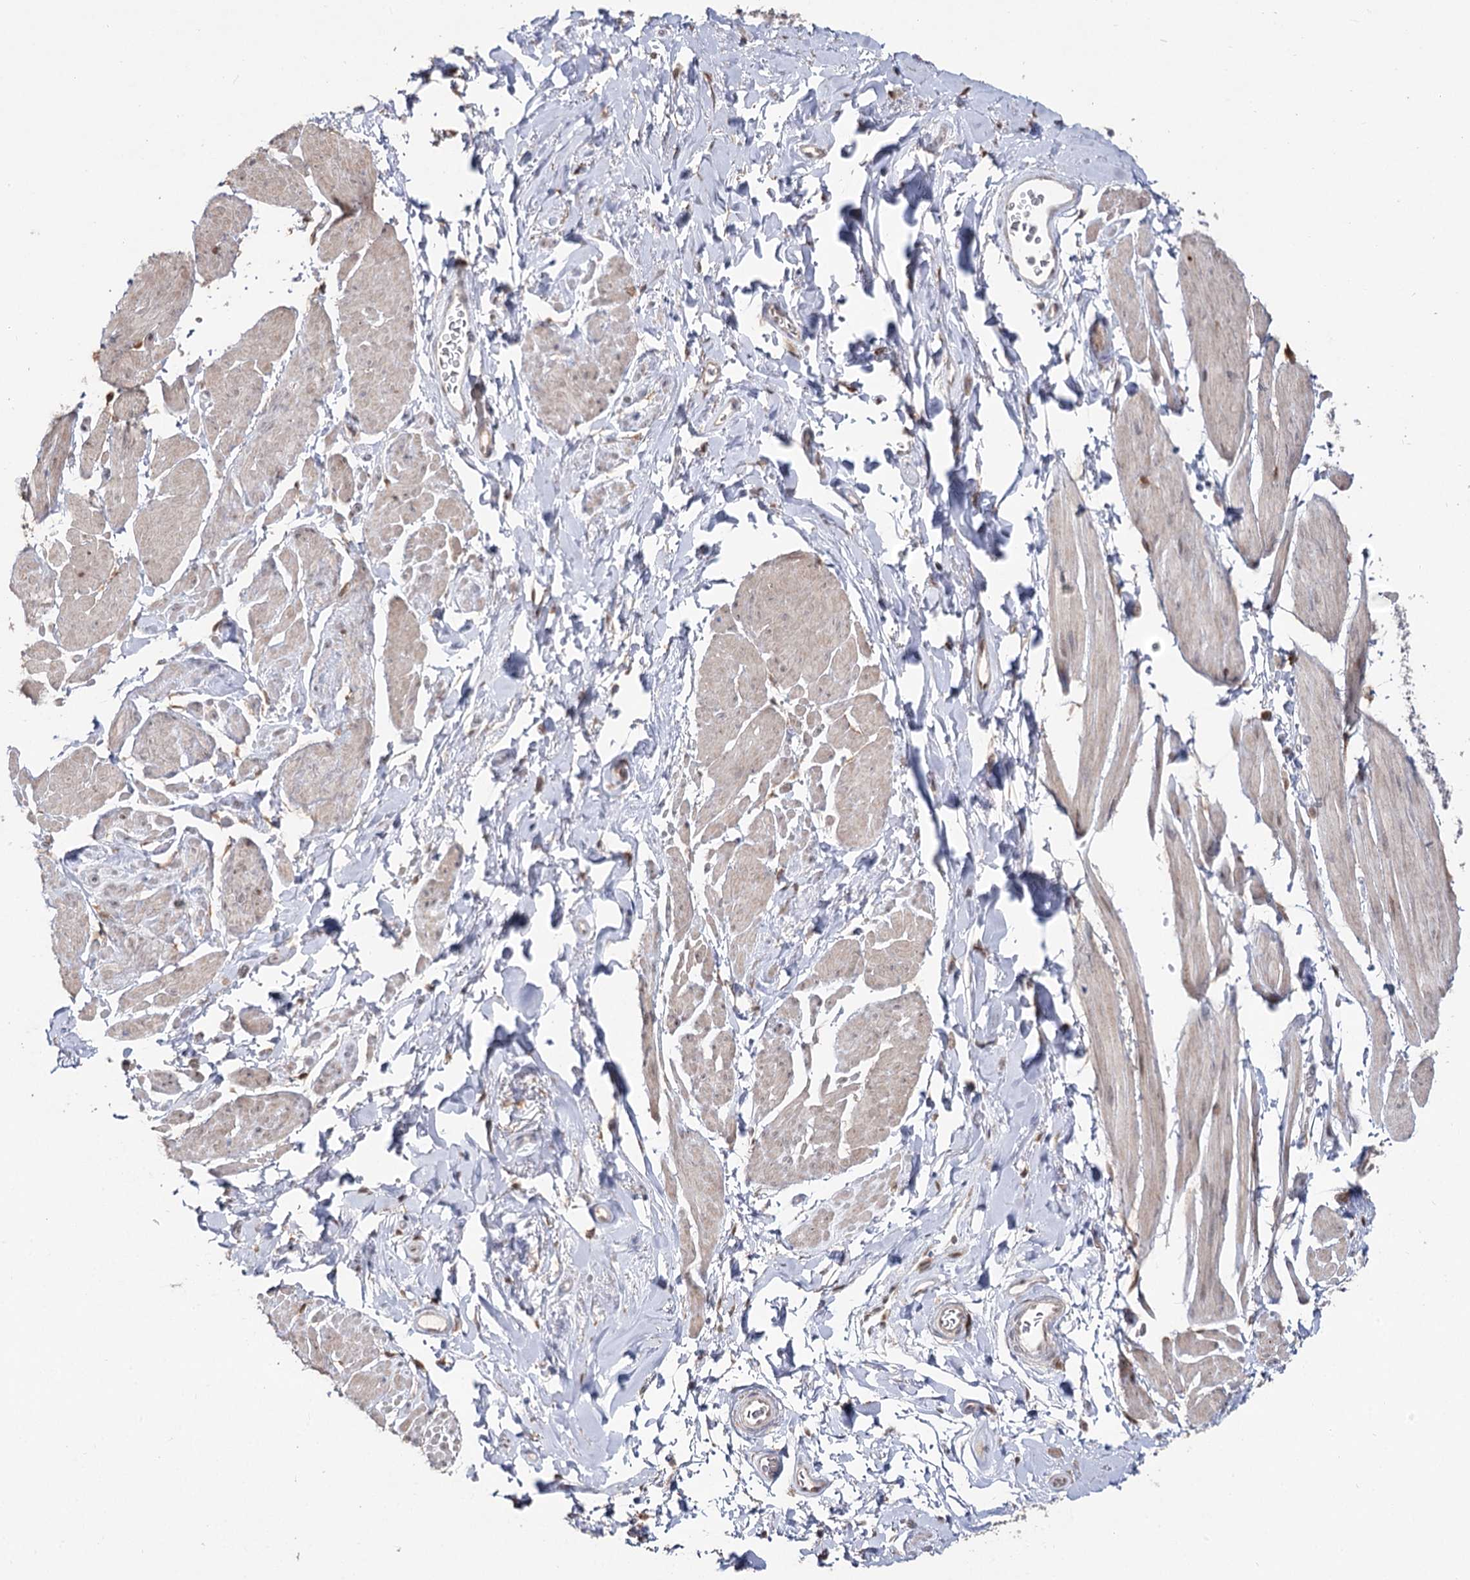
{"staining": {"intensity": "negative", "quantity": "none", "location": "none"}, "tissue": "smooth muscle", "cell_type": "Smooth muscle cells", "image_type": "normal", "snomed": [{"axis": "morphology", "description": "Normal tissue, NOS"}, {"axis": "topography", "description": "Smooth muscle"}, {"axis": "topography", "description": "Peripheral nerve tissue"}], "caption": "The histopathology image displays no significant positivity in smooth muscle cells of smooth muscle.", "gene": "RUFY4", "patient": {"sex": "male", "age": 69}}